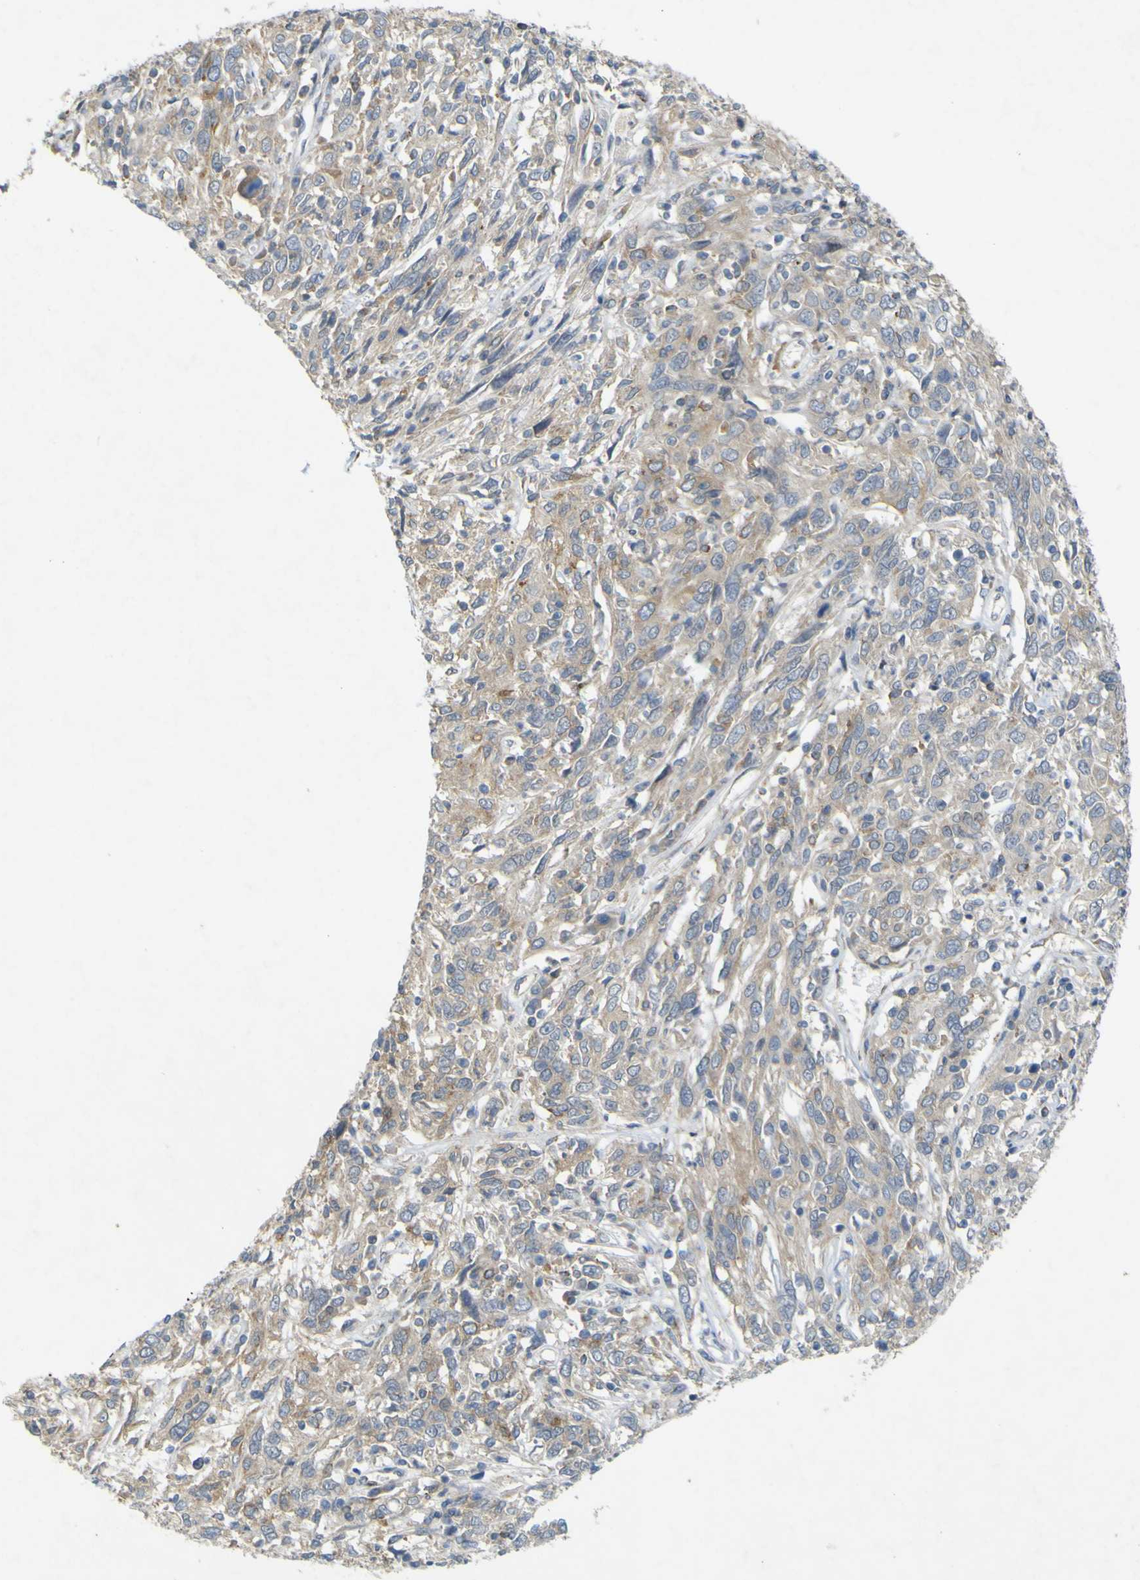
{"staining": {"intensity": "negative", "quantity": "none", "location": "none"}, "tissue": "cervical cancer", "cell_type": "Tumor cells", "image_type": "cancer", "snomed": [{"axis": "morphology", "description": "Squamous cell carcinoma, NOS"}, {"axis": "topography", "description": "Cervix"}], "caption": "The immunohistochemistry image has no significant expression in tumor cells of cervical cancer tissue.", "gene": "IGF2R", "patient": {"sex": "female", "age": 46}}